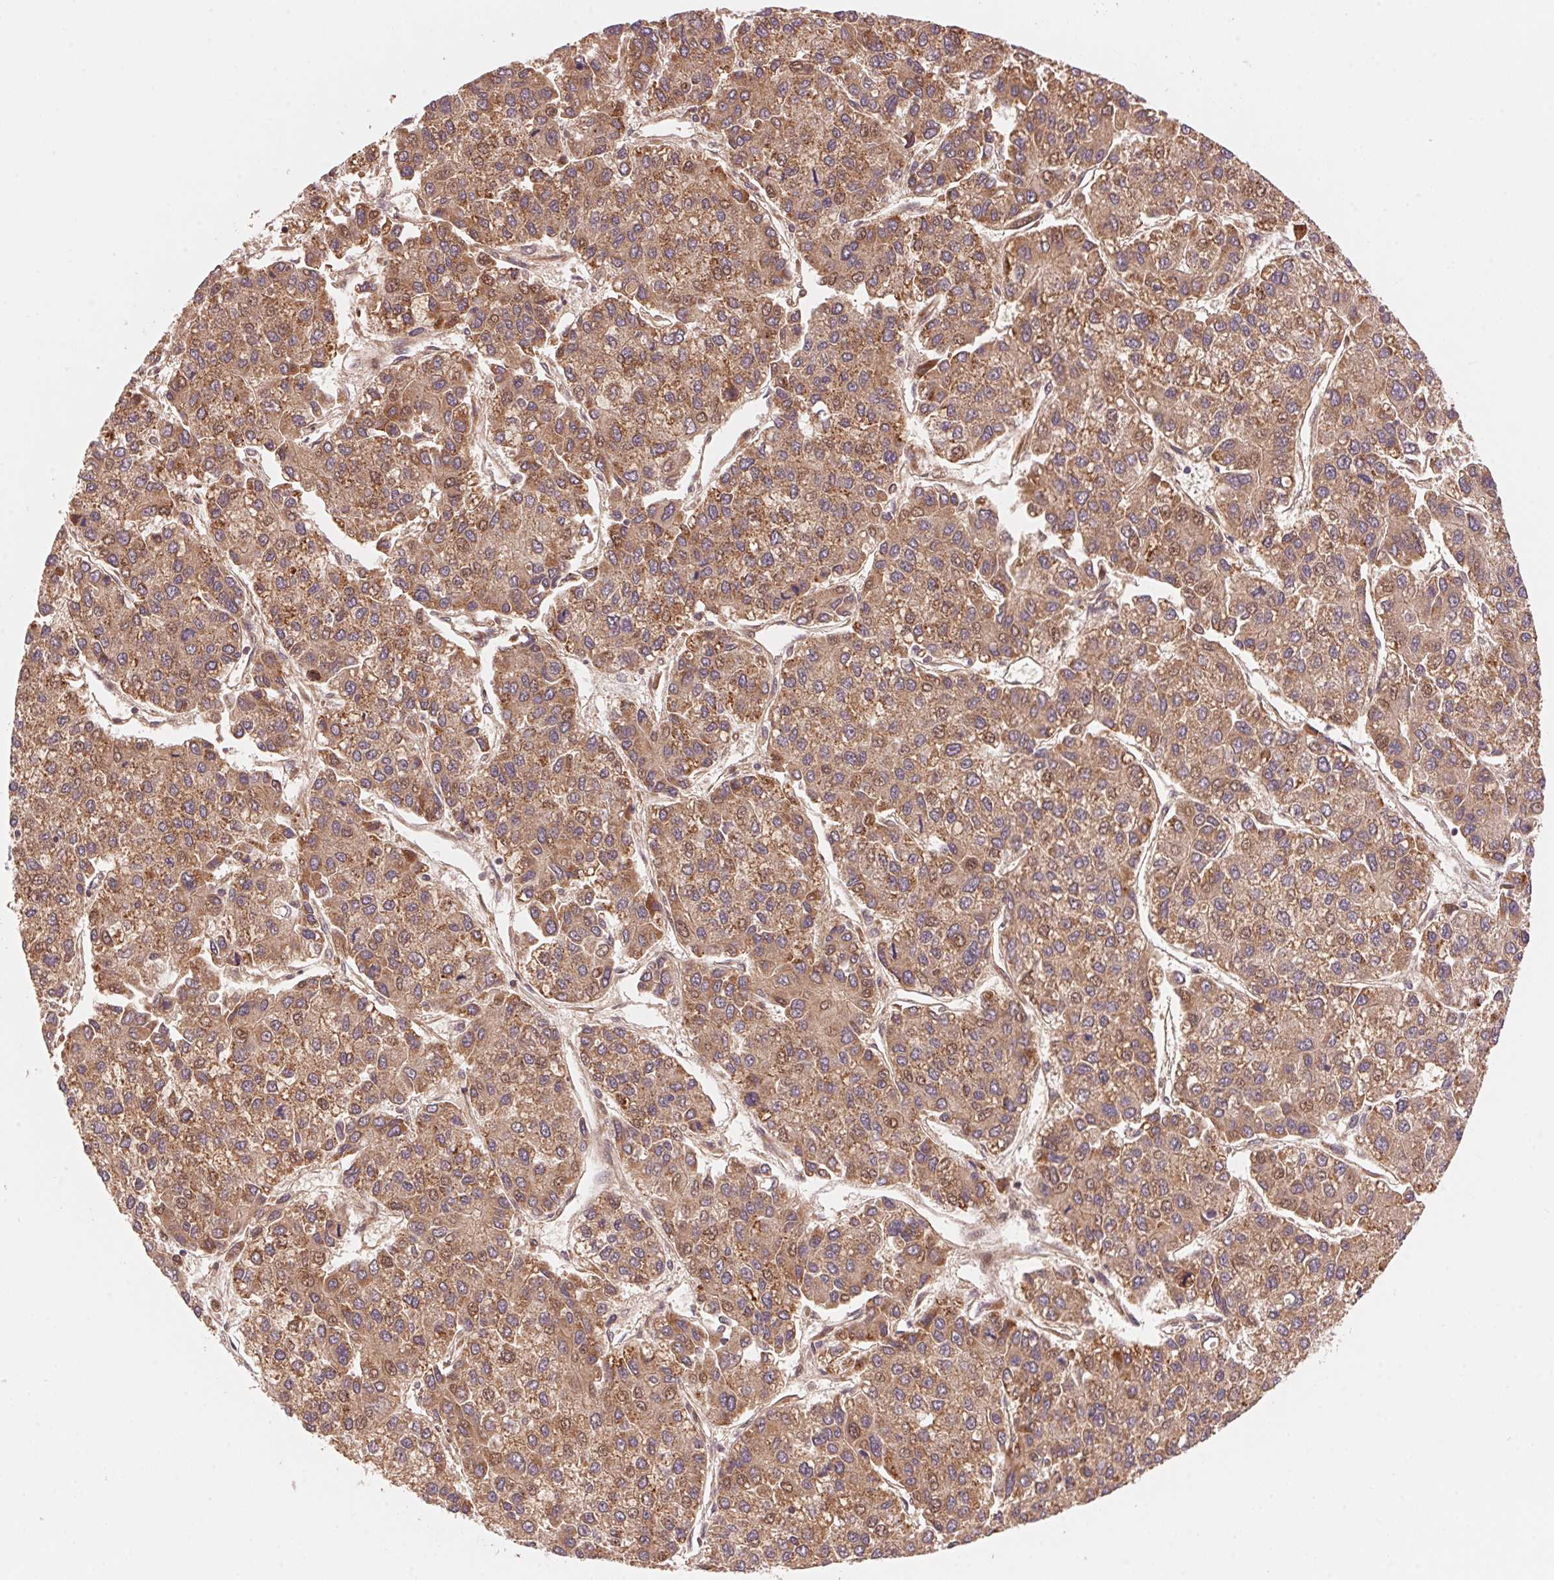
{"staining": {"intensity": "moderate", "quantity": ">75%", "location": "cytoplasmic/membranous"}, "tissue": "liver cancer", "cell_type": "Tumor cells", "image_type": "cancer", "snomed": [{"axis": "morphology", "description": "Carcinoma, Hepatocellular, NOS"}, {"axis": "topography", "description": "Liver"}], "caption": "Liver hepatocellular carcinoma tissue displays moderate cytoplasmic/membranous positivity in about >75% of tumor cells, visualized by immunohistochemistry.", "gene": "TNIP2", "patient": {"sex": "female", "age": 66}}